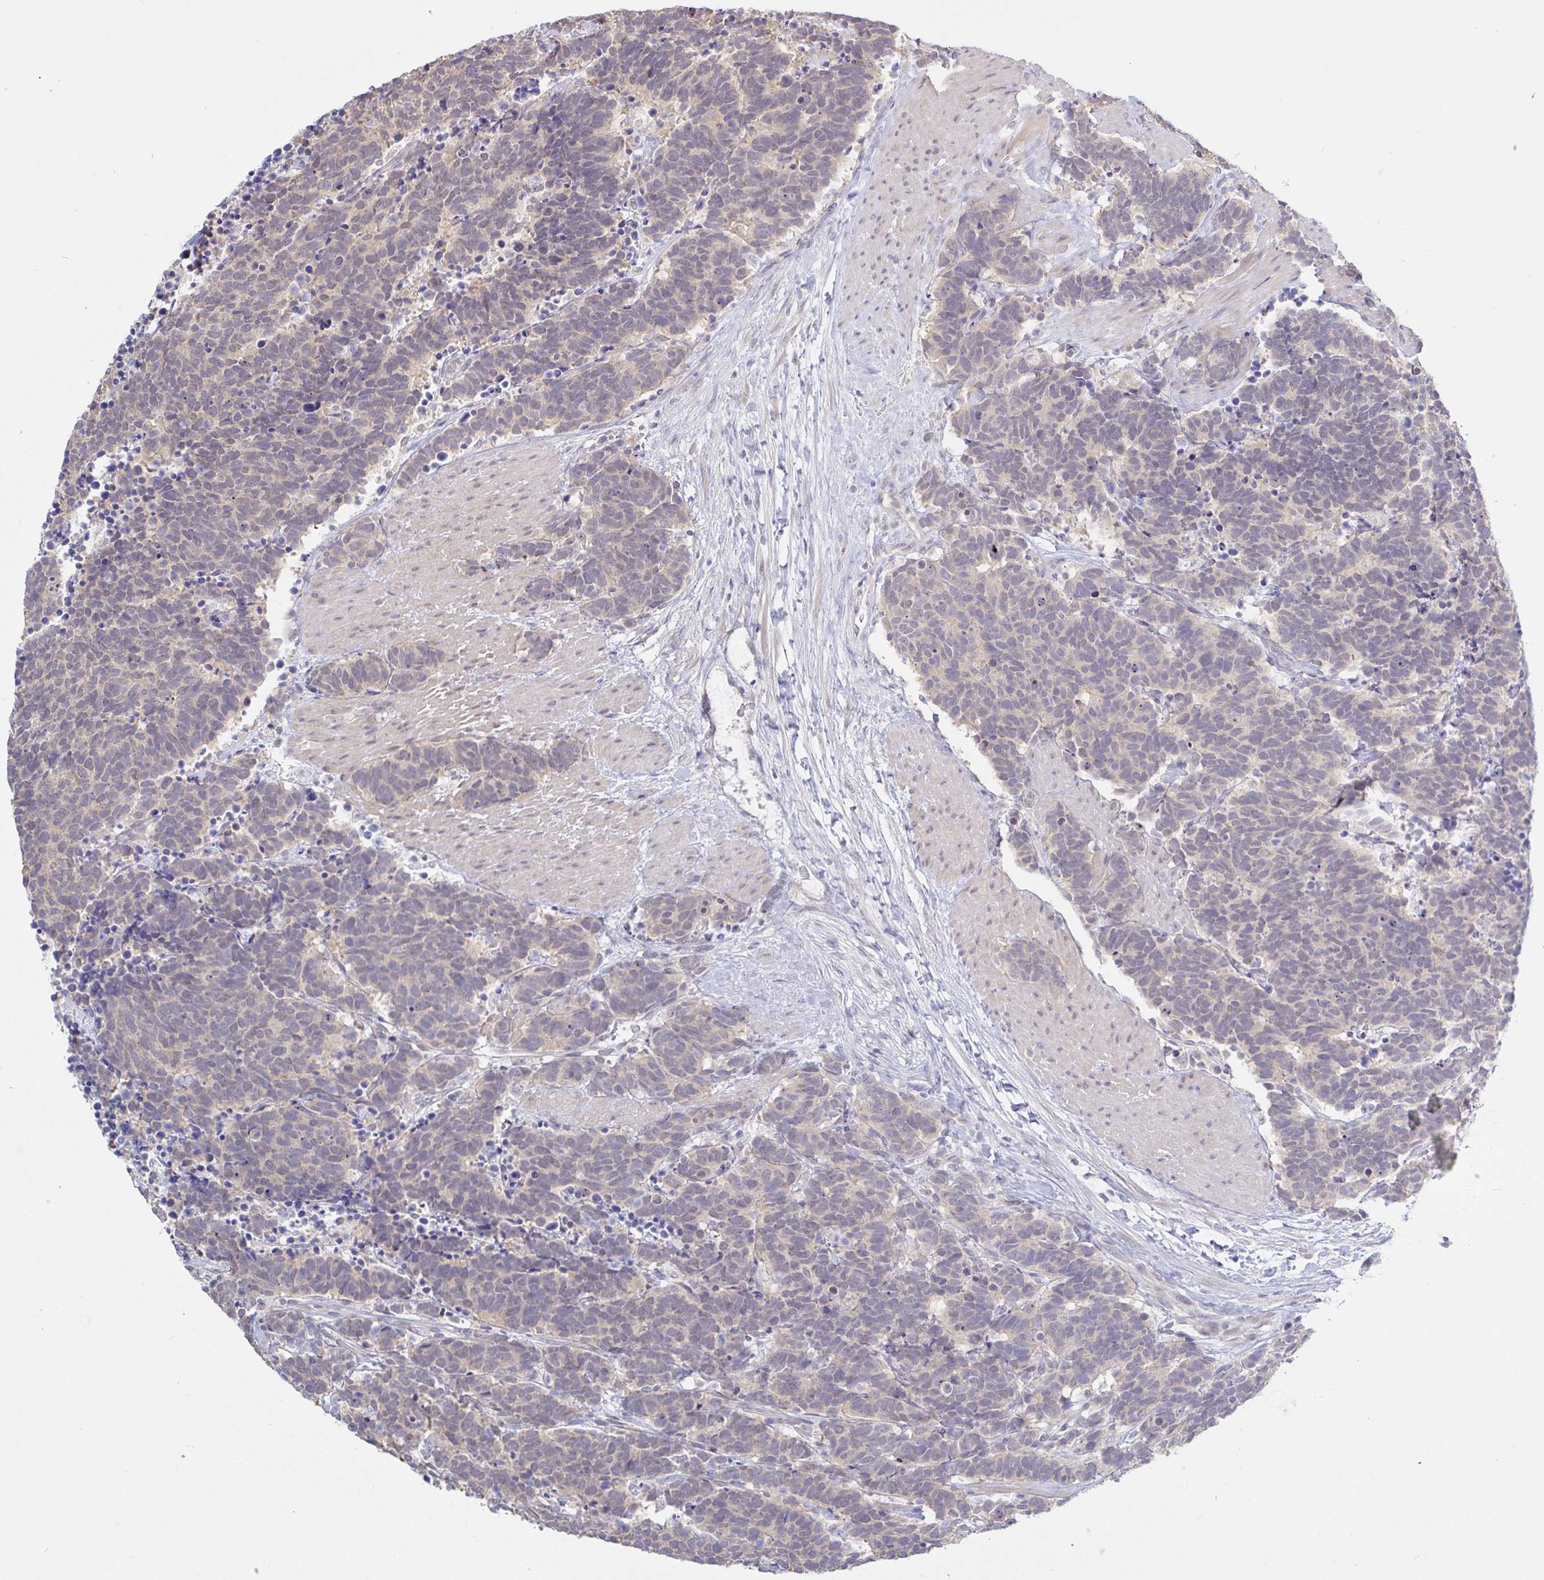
{"staining": {"intensity": "weak", "quantity": "<25%", "location": "cytoplasmic/membranous"}, "tissue": "carcinoid", "cell_type": "Tumor cells", "image_type": "cancer", "snomed": [{"axis": "morphology", "description": "Carcinoma, NOS"}, {"axis": "morphology", "description": "Carcinoid, malignant, NOS"}, {"axis": "topography", "description": "Prostate"}], "caption": "There is no significant staining in tumor cells of carcinoma. (Stains: DAB immunohistochemistry with hematoxylin counter stain, Microscopy: brightfield microscopy at high magnification).", "gene": "HYPK", "patient": {"sex": "male", "age": 57}}